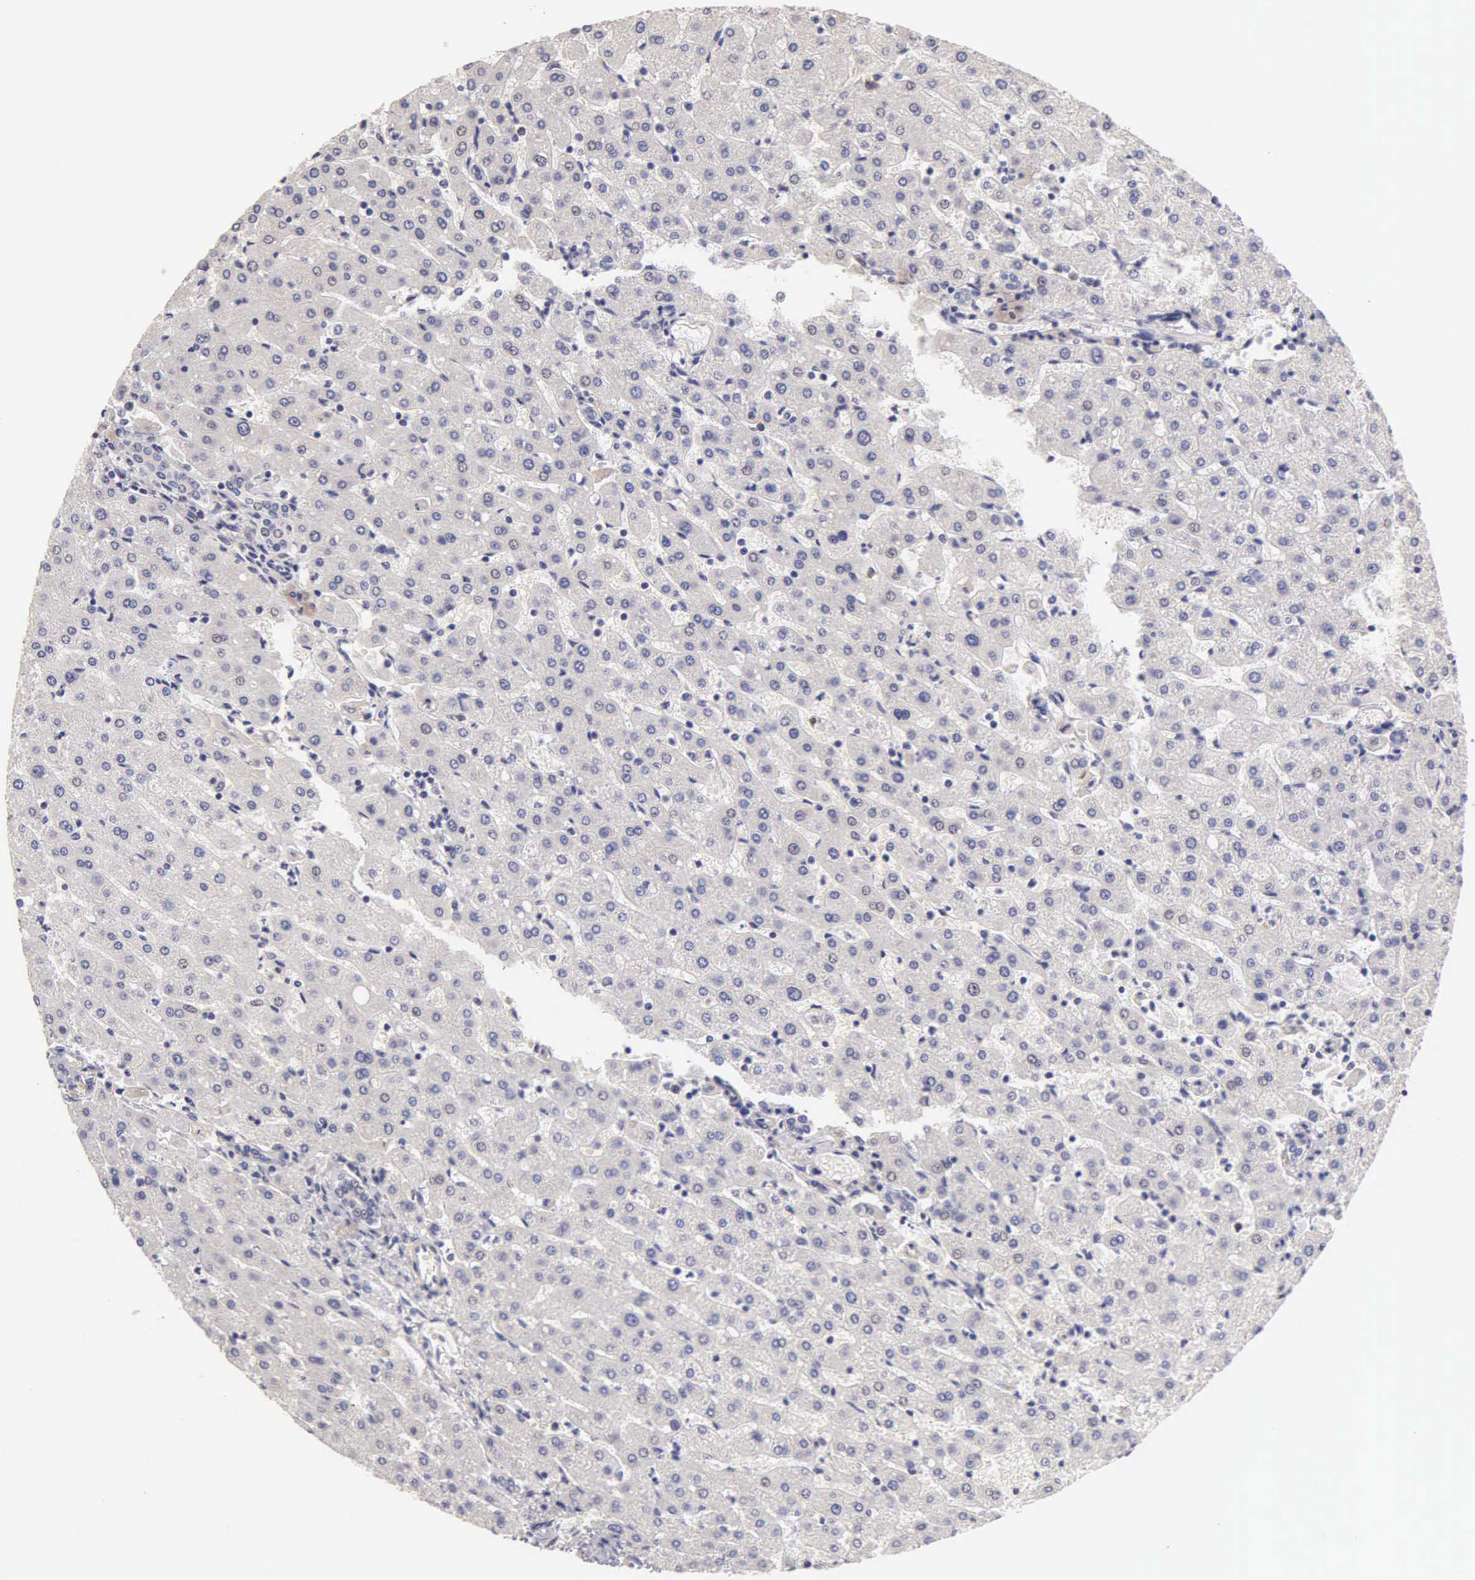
{"staining": {"intensity": "negative", "quantity": "none", "location": "none"}, "tissue": "liver", "cell_type": "Cholangiocytes", "image_type": "normal", "snomed": [{"axis": "morphology", "description": "Normal tissue, NOS"}, {"axis": "topography", "description": "Liver"}], "caption": "IHC photomicrograph of unremarkable liver: liver stained with DAB (3,3'-diaminobenzidine) demonstrates no significant protein expression in cholangiocytes. The staining was performed using DAB (3,3'-diaminobenzidine) to visualize the protein expression in brown, while the nuclei were stained in blue with hematoxylin (Magnification: 20x).", "gene": "ESR1", "patient": {"sex": "female", "age": 30}}